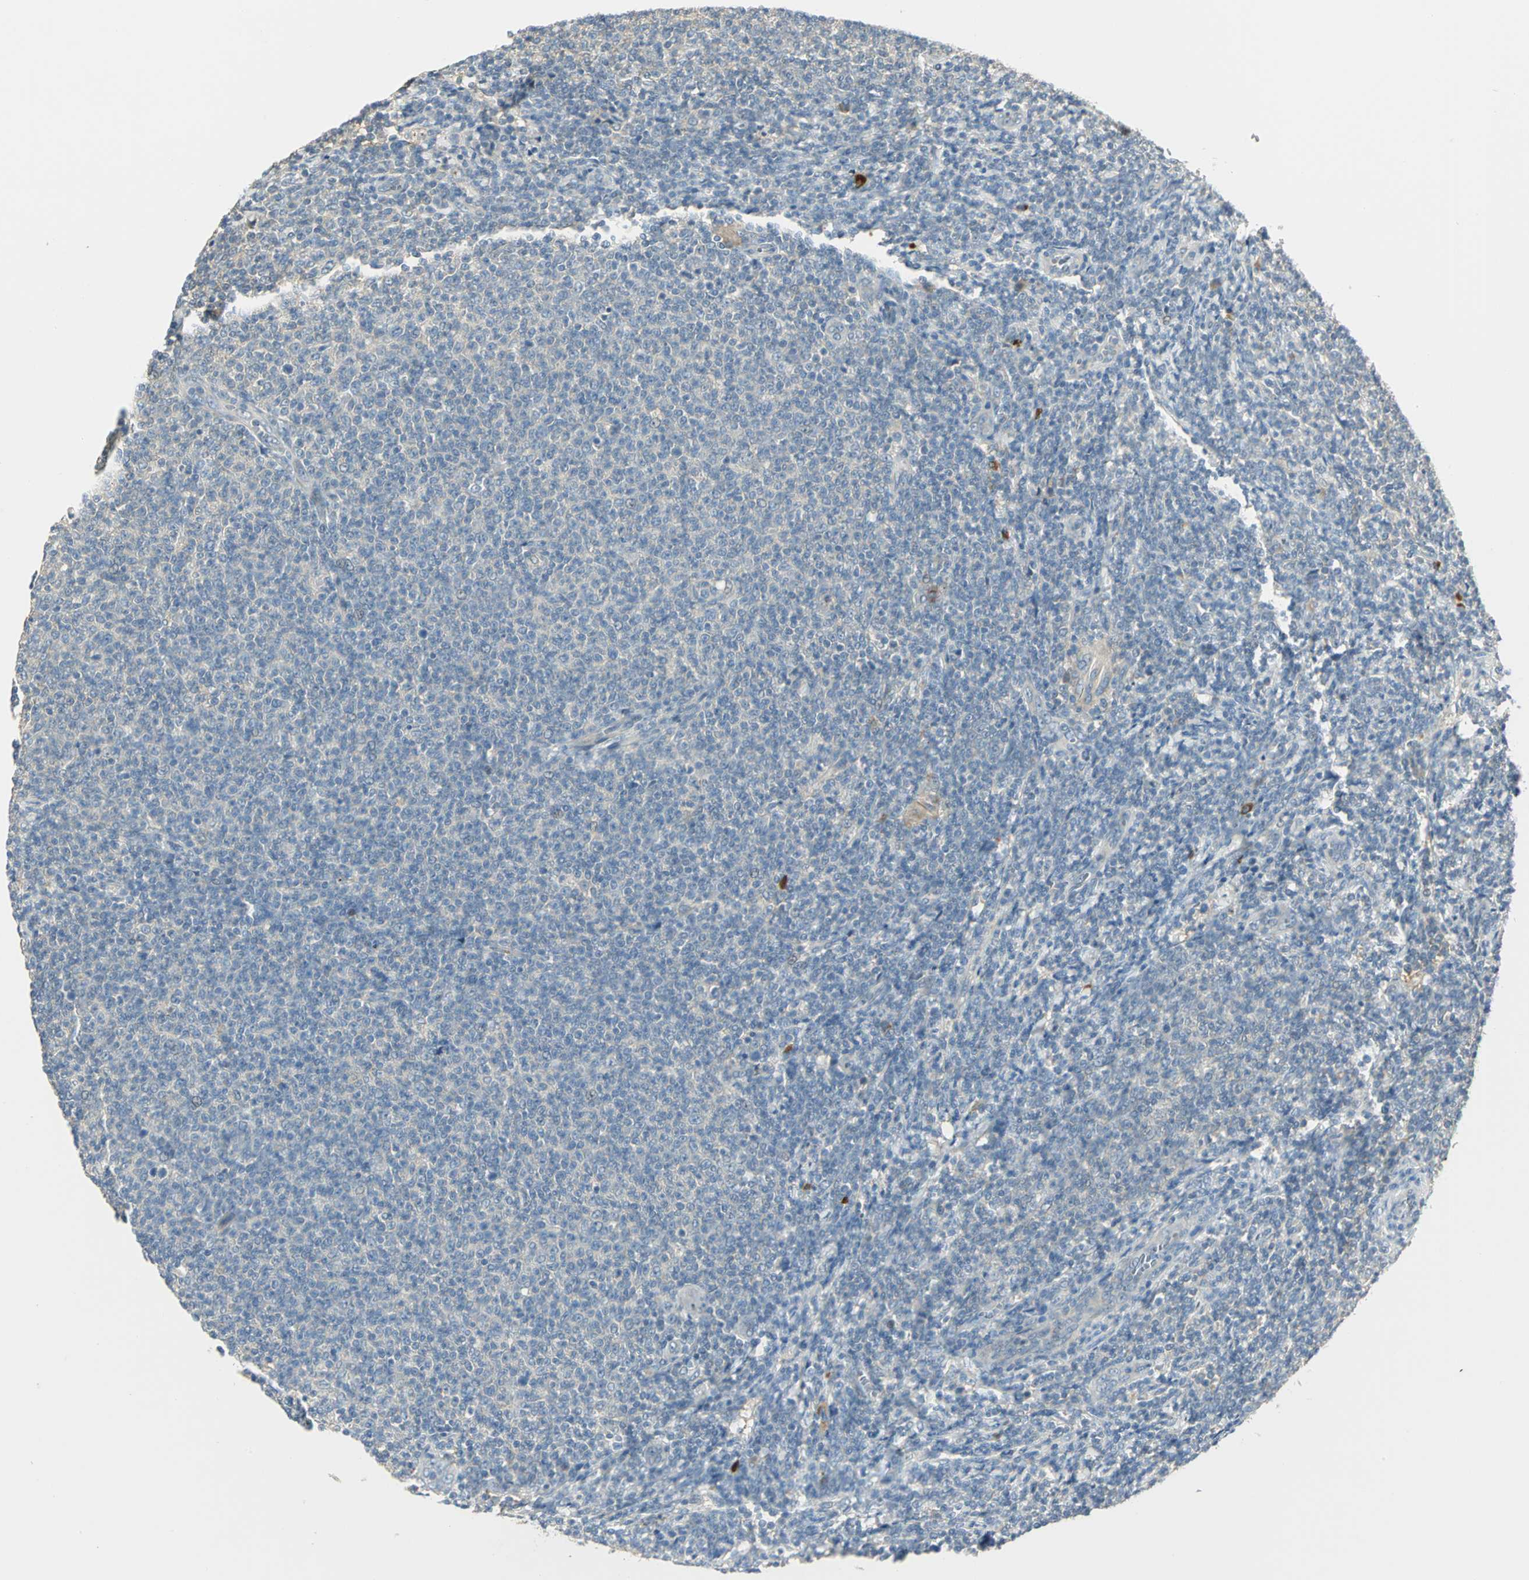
{"staining": {"intensity": "negative", "quantity": "none", "location": "none"}, "tissue": "lymphoma", "cell_type": "Tumor cells", "image_type": "cancer", "snomed": [{"axis": "morphology", "description": "Malignant lymphoma, non-Hodgkin's type, Low grade"}, {"axis": "topography", "description": "Lymph node"}], "caption": "The IHC image has no significant positivity in tumor cells of lymphoma tissue.", "gene": "PROC", "patient": {"sex": "male", "age": 66}}